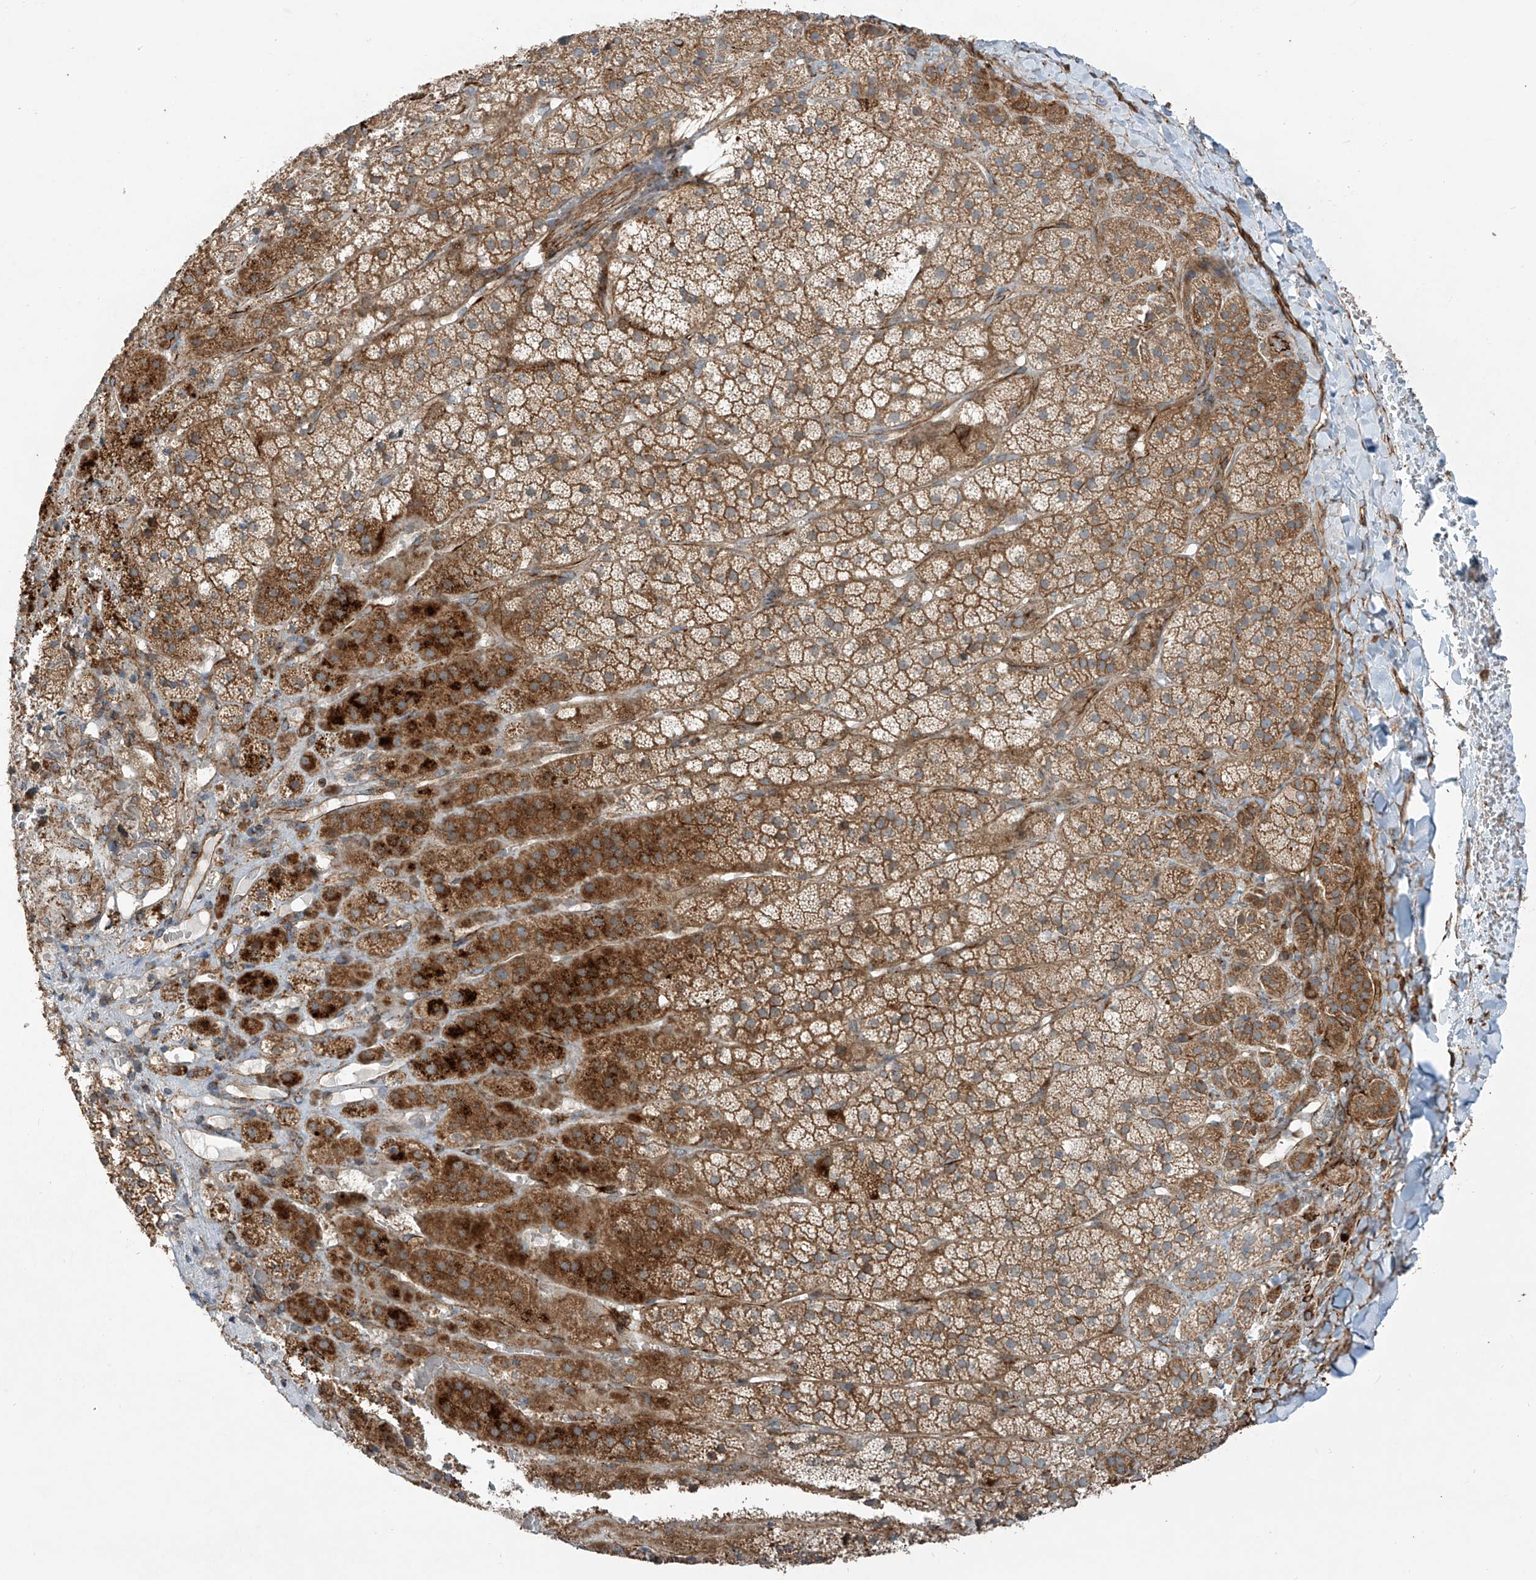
{"staining": {"intensity": "strong", "quantity": "25%-75%", "location": "cytoplasmic/membranous"}, "tissue": "adrenal gland", "cell_type": "Glandular cells", "image_type": "normal", "snomed": [{"axis": "morphology", "description": "Normal tissue, NOS"}, {"axis": "topography", "description": "Adrenal gland"}], "caption": "Unremarkable adrenal gland was stained to show a protein in brown. There is high levels of strong cytoplasmic/membranous positivity in approximately 25%-75% of glandular cells.", "gene": "EIF5B", "patient": {"sex": "female", "age": 44}}